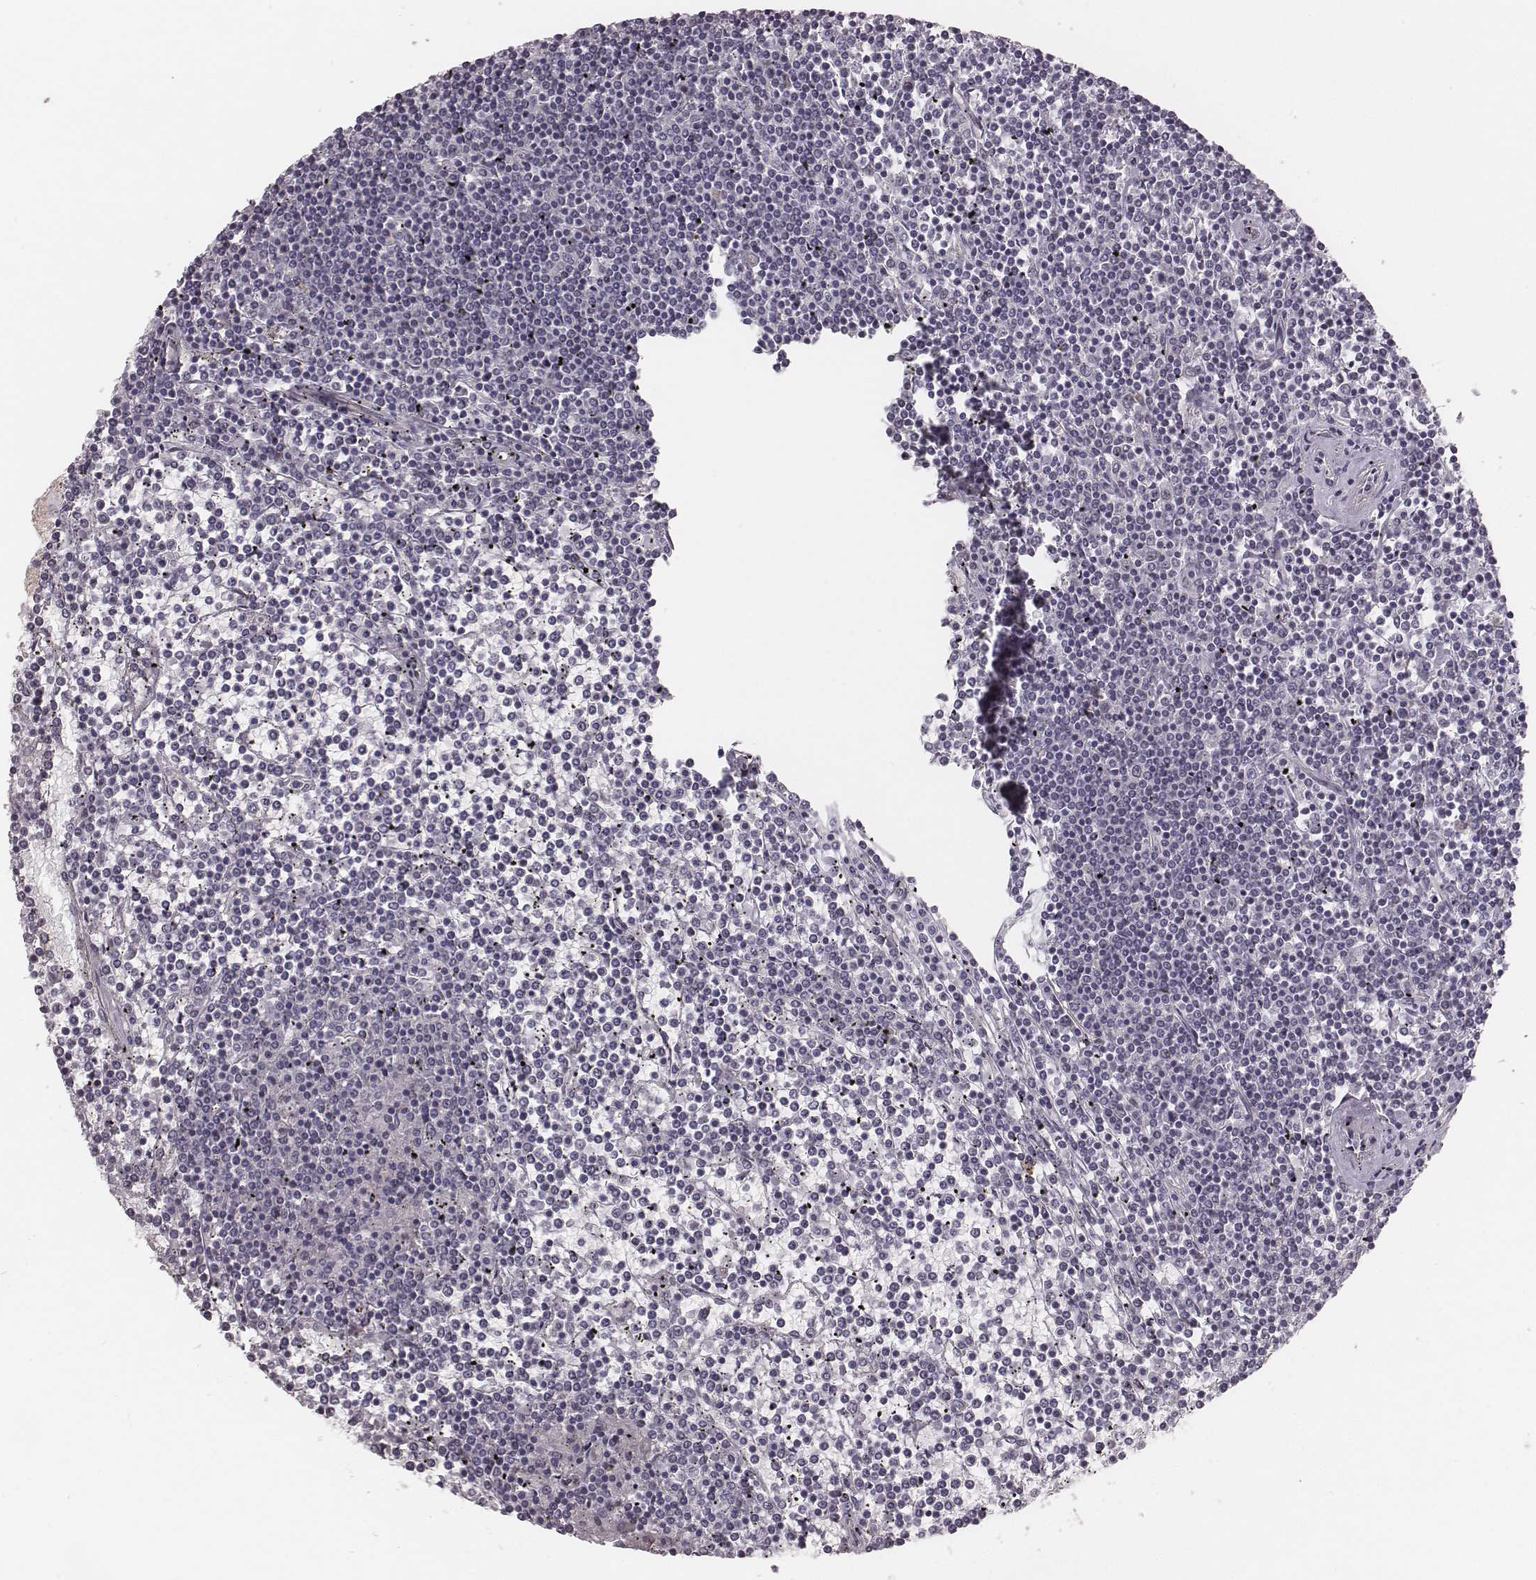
{"staining": {"intensity": "negative", "quantity": "none", "location": "none"}, "tissue": "lymphoma", "cell_type": "Tumor cells", "image_type": "cancer", "snomed": [{"axis": "morphology", "description": "Malignant lymphoma, non-Hodgkin's type, Low grade"}, {"axis": "topography", "description": "Spleen"}], "caption": "The histopathology image displays no significant positivity in tumor cells of low-grade malignant lymphoma, non-Hodgkin's type.", "gene": "RPGRIP1", "patient": {"sex": "female", "age": 19}}